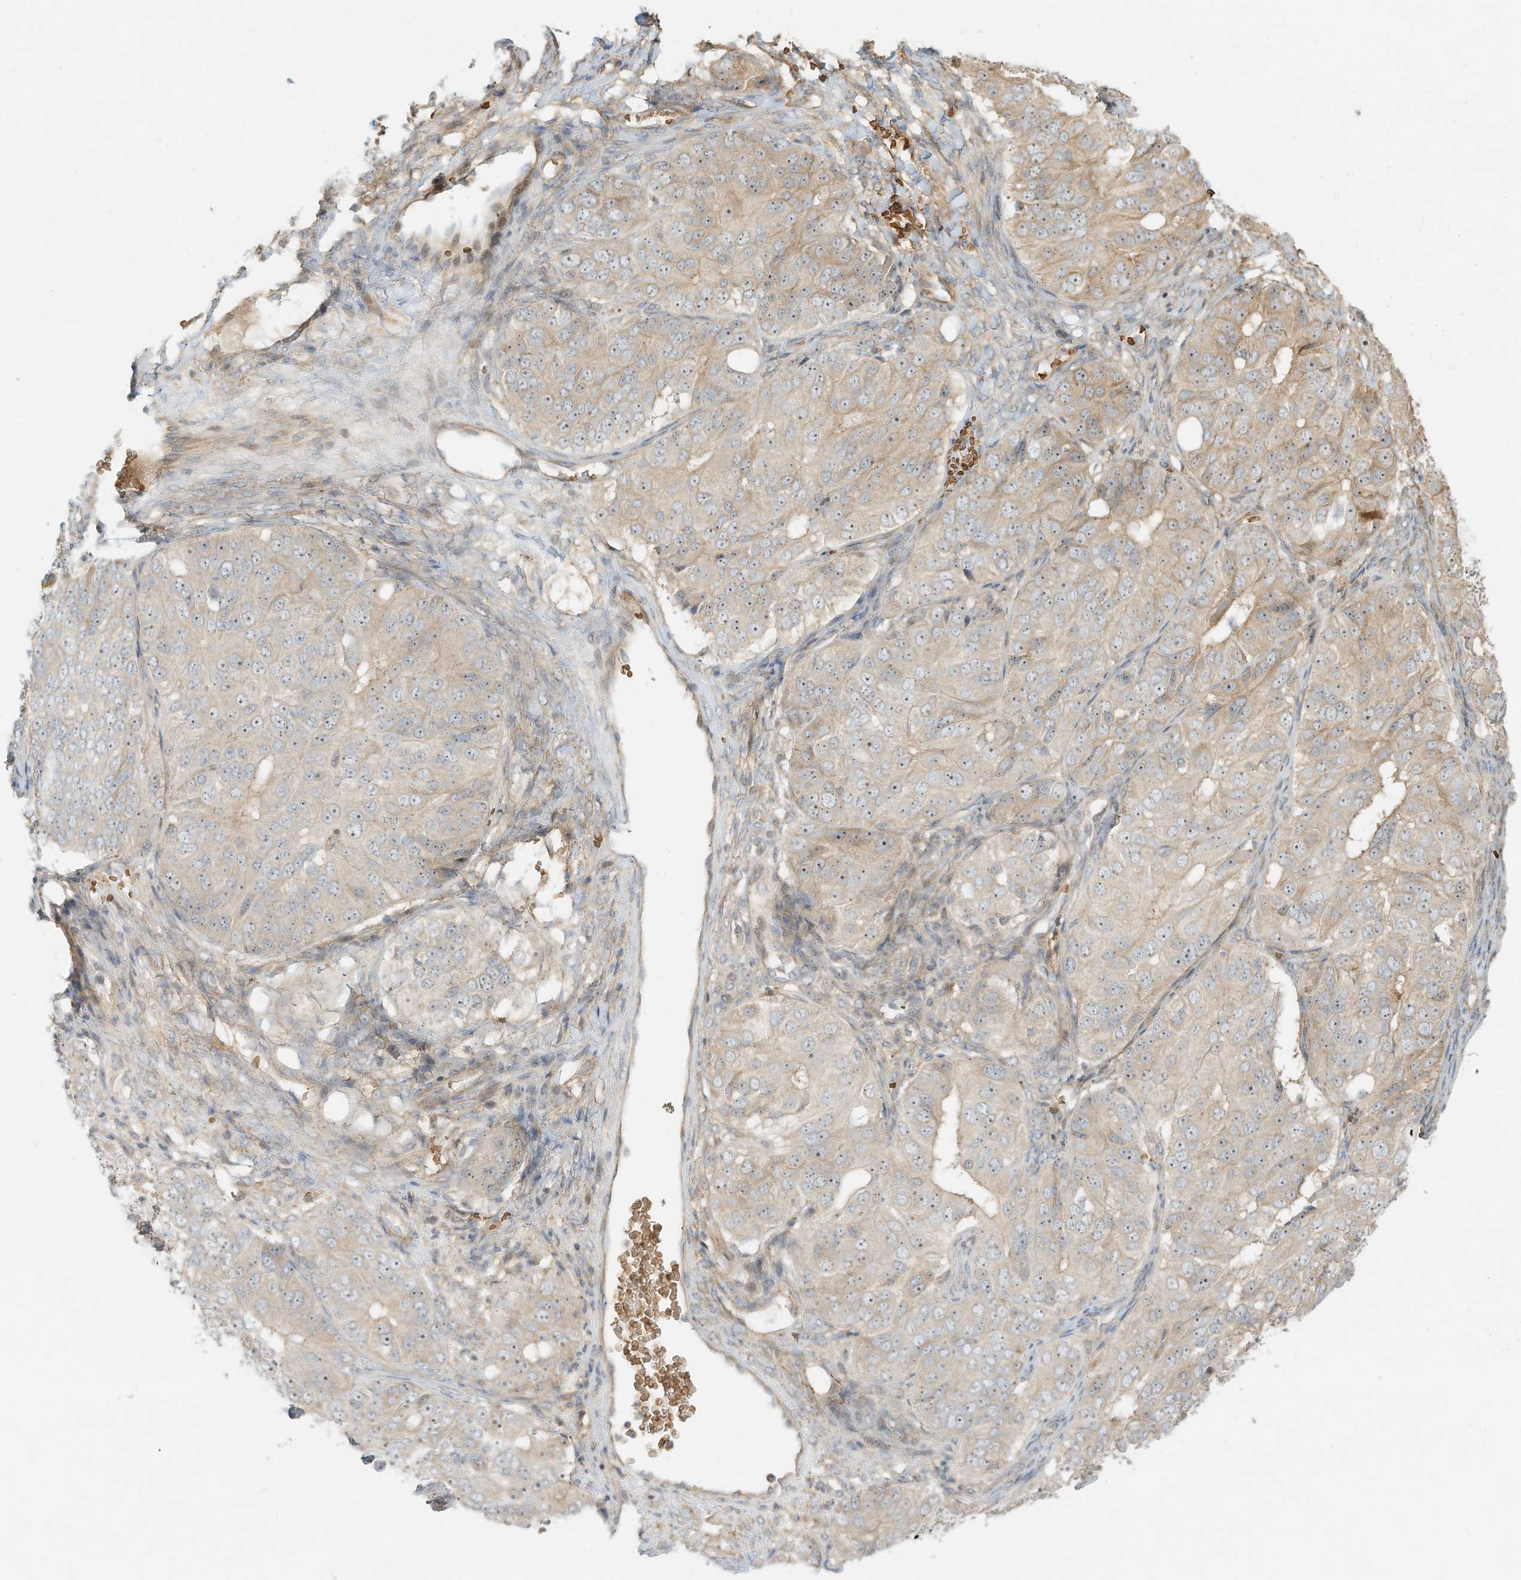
{"staining": {"intensity": "weak", "quantity": "25%-75%", "location": "cytoplasmic/membranous"}, "tissue": "ovarian cancer", "cell_type": "Tumor cells", "image_type": "cancer", "snomed": [{"axis": "morphology", "description": "Carcinoma, endometroid"}, {"axis": "topography", "description": "Ovary"}], "caption": "This image displays endometroid carcinoma (ovarian) stained with immunohistochemistry to label a protein in brown. The cytoplasmic/membranous of tumor cells show weak positivity for the protein. Nuclei are counter-stained blue.", "gene": "OFD1", "patient": {"sex": "female", "age": 51}}